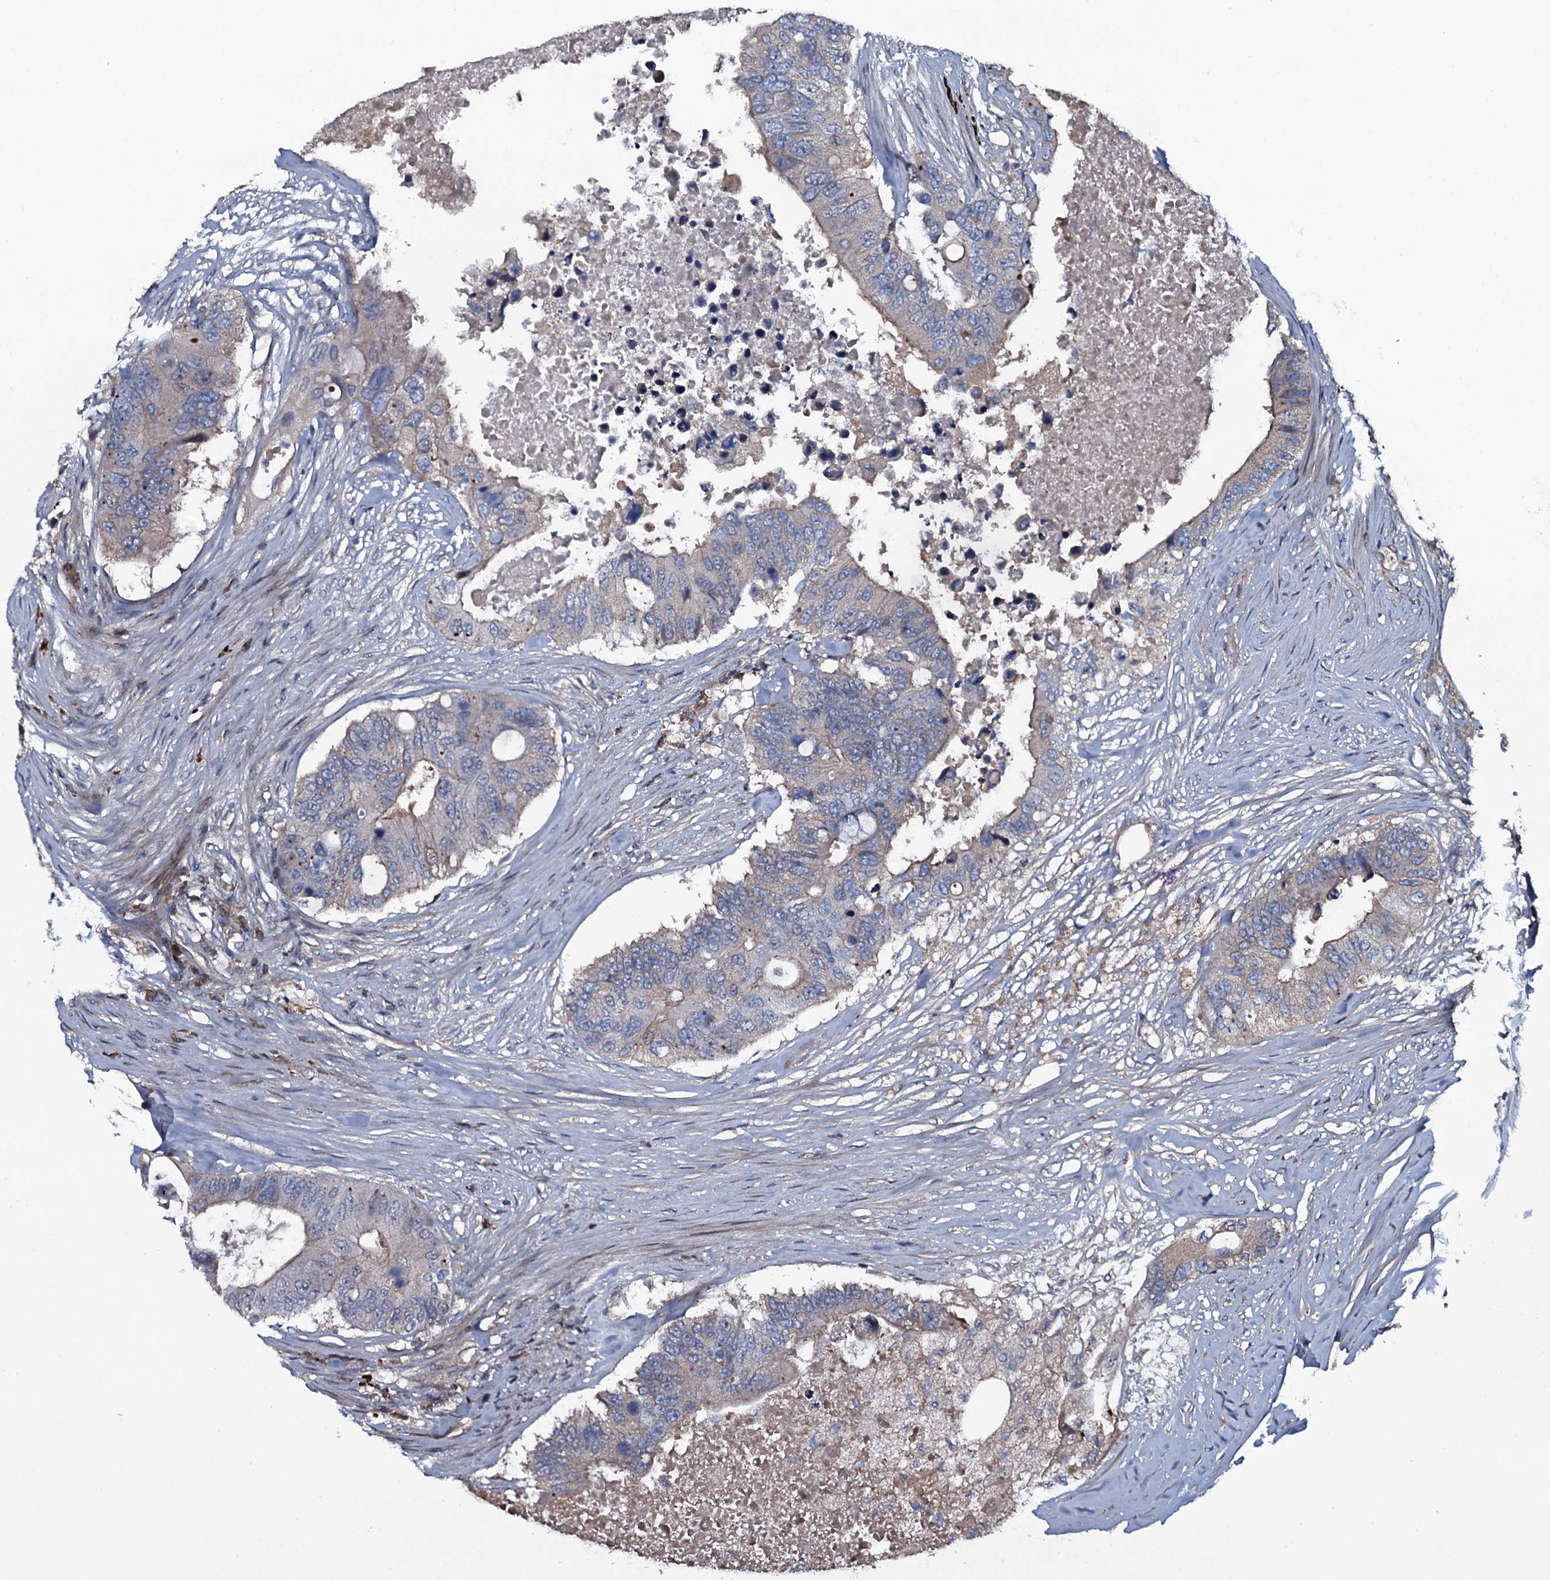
{"staining": {"intensity": "weak", "quantity": "<25%", "location": "cytoplasmic/membranous"}, "tissue": "colorectal cancer", "cell_type": "Tumor cells", "image_type": "cancer", "snomed": [{"axis": "morphology", "description": "Adenocarcinoma, NOS"}, {"axis": "topography", "description": "Colon"}], "caption": "This micrograph is of colorectal adenocarcinoma stained with immunohistochemistry to label a protein in brown with the nuclei are counter-stained blue. There is no staining in tumor cells.", "gene": "LYG2", "patient": {"sex": "male", "age": 71}}